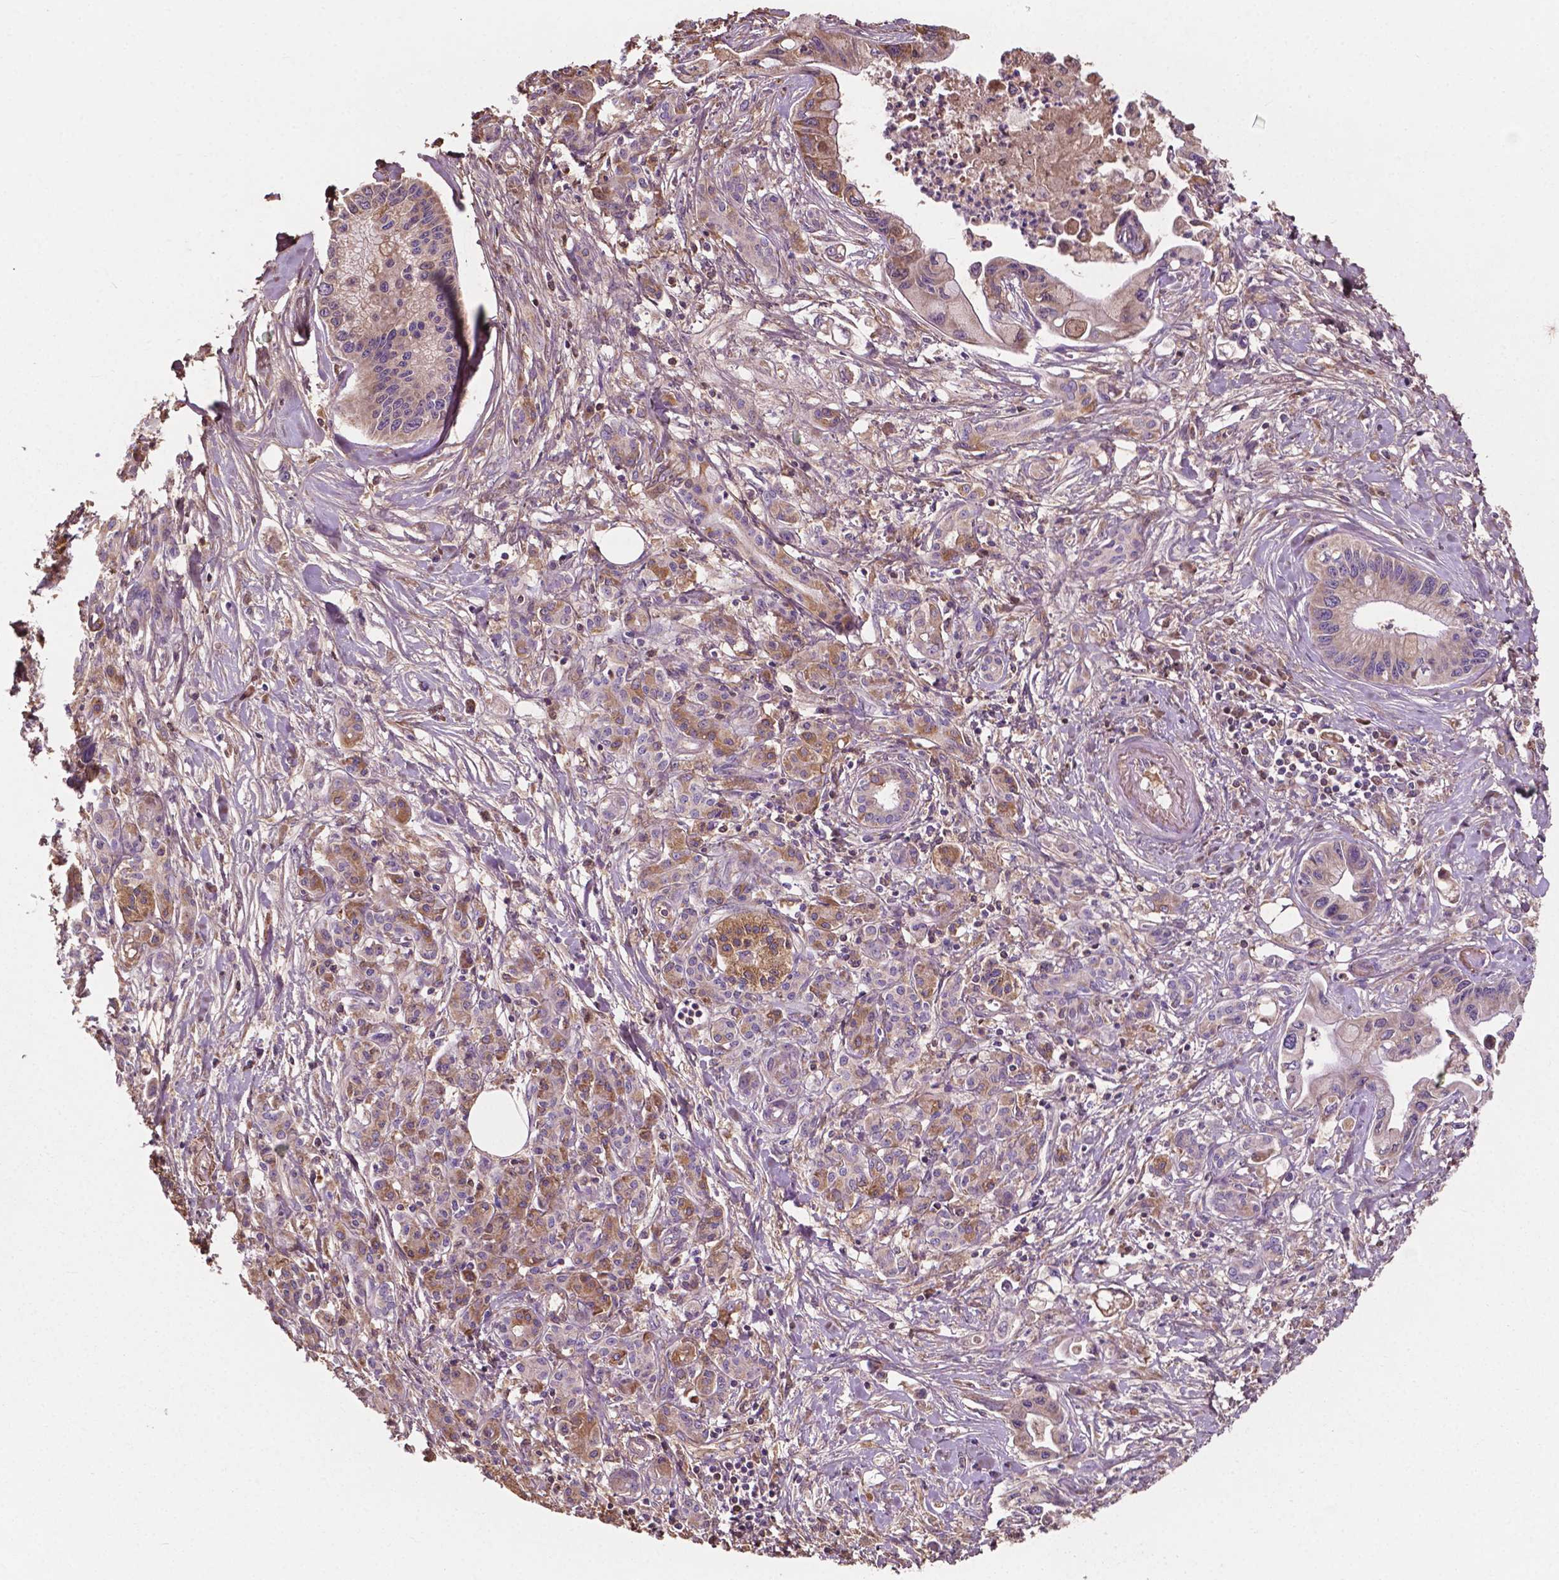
{"staining": {"intensity": "weak", "quantity": ">75%", "location": "cytoplasmic/membranous"}, "tissue": "pancreatic cancer", "cell_type": "Tumor cells", "image_type": "cancer", "snomed": [{"axis": "morphology", "description": "Adenocarcinoma, NOS"}, {"axis": "topography", "description": "Pancreas"}], "caption": "A high-resolution micrograph shows IHC staining of pancreatic adenocarcinoma, which demonstrates weak cytoplasmic/membranous staining in about >75% of tumor cells.", "gene": "GJA9", "patient": {"sex": "male", "age": 61}}